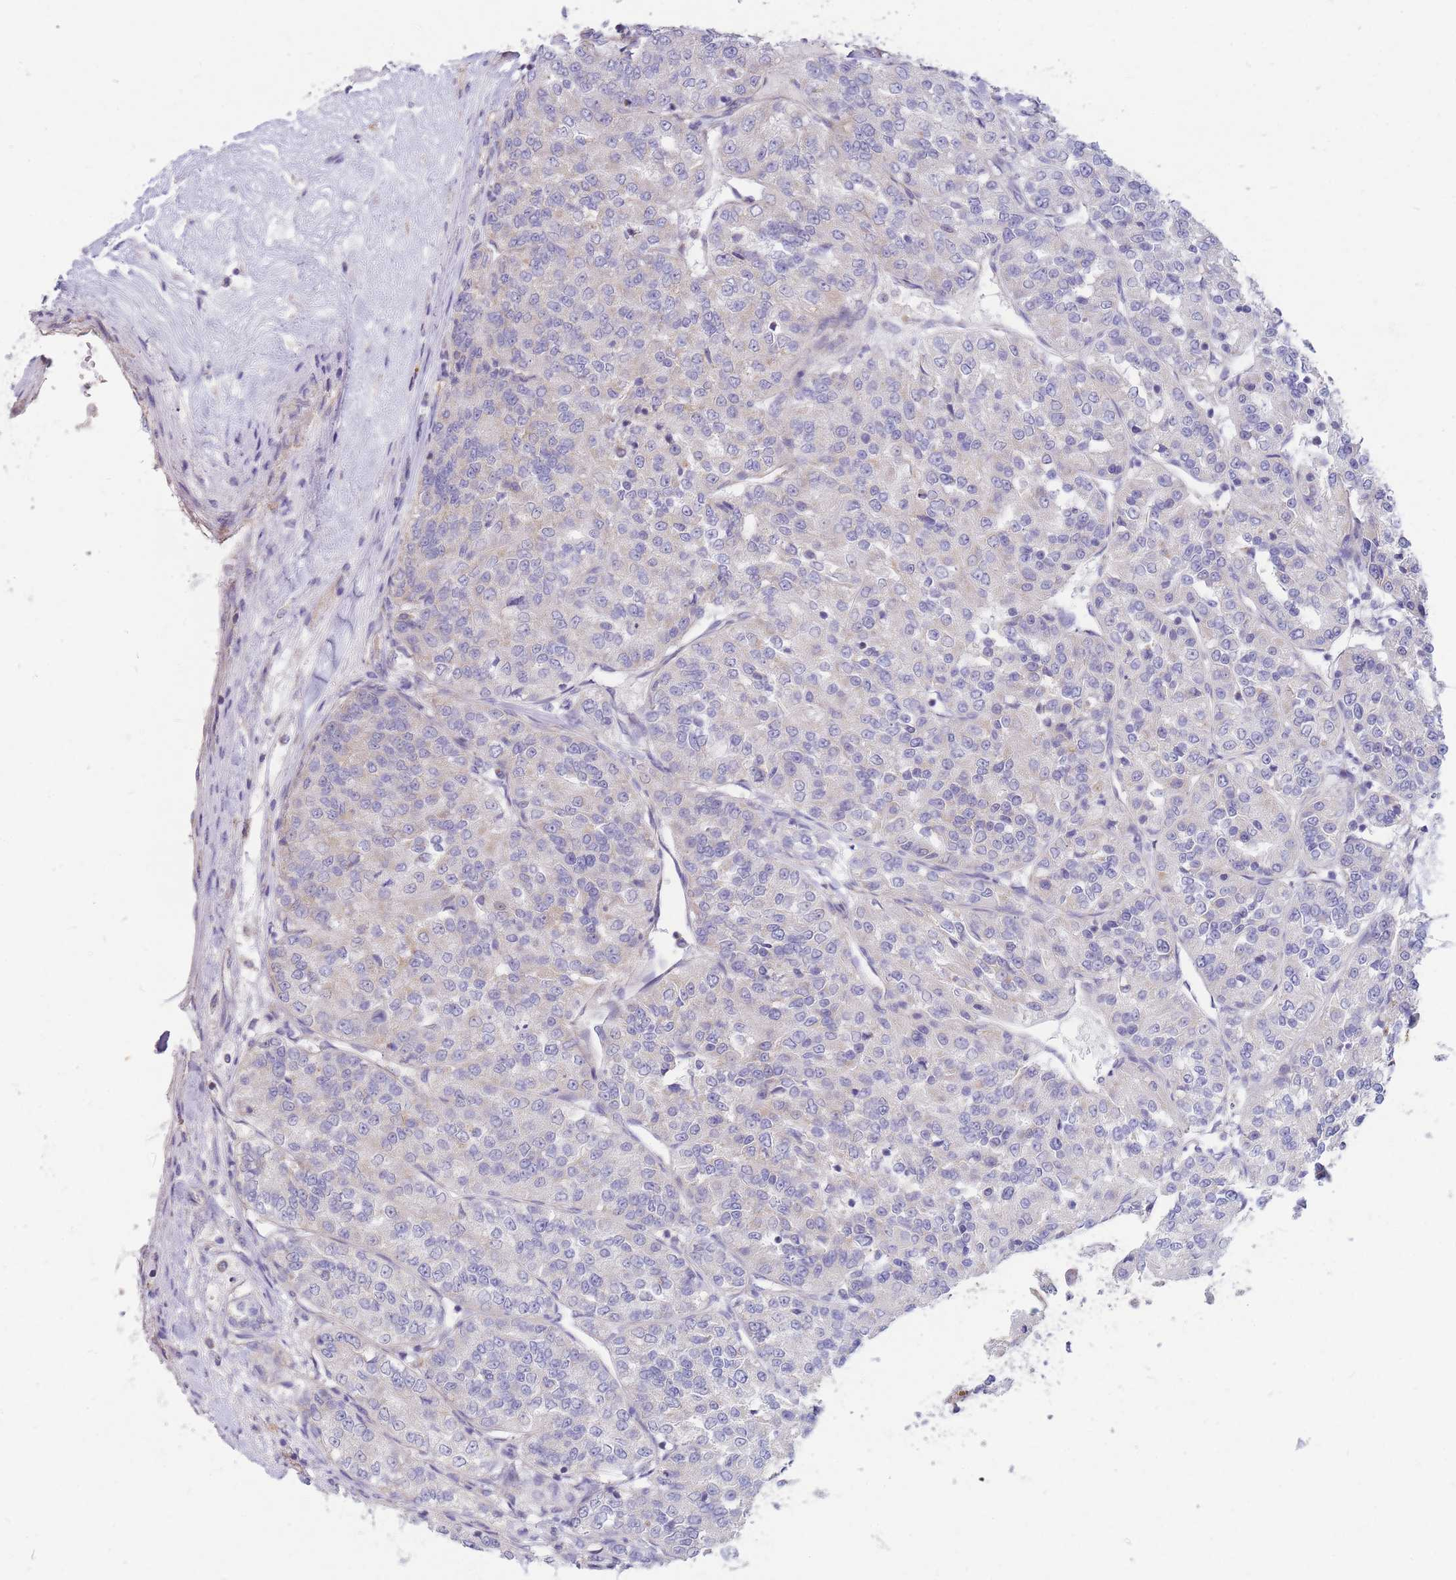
{"staining": {"intensity": "negative", "quantity": "none", "location": "none"}, "tissue": "renal cancer", "cell_type": "Tumor cells", "image_type": "cancer", "snomed": [{"axis": "morphology", "description": "Adenocarcinoma, NOS"}, {"axis": "topography", "description": "Kidney"}], "caption": "High power microscopy photomicrograph of an immunohistochemistry micrograph of renal cancer, revealing no significant positivity in tumor cells.", "gene": "MRPS9", "patient": {"sex": "female", "age": 63}}